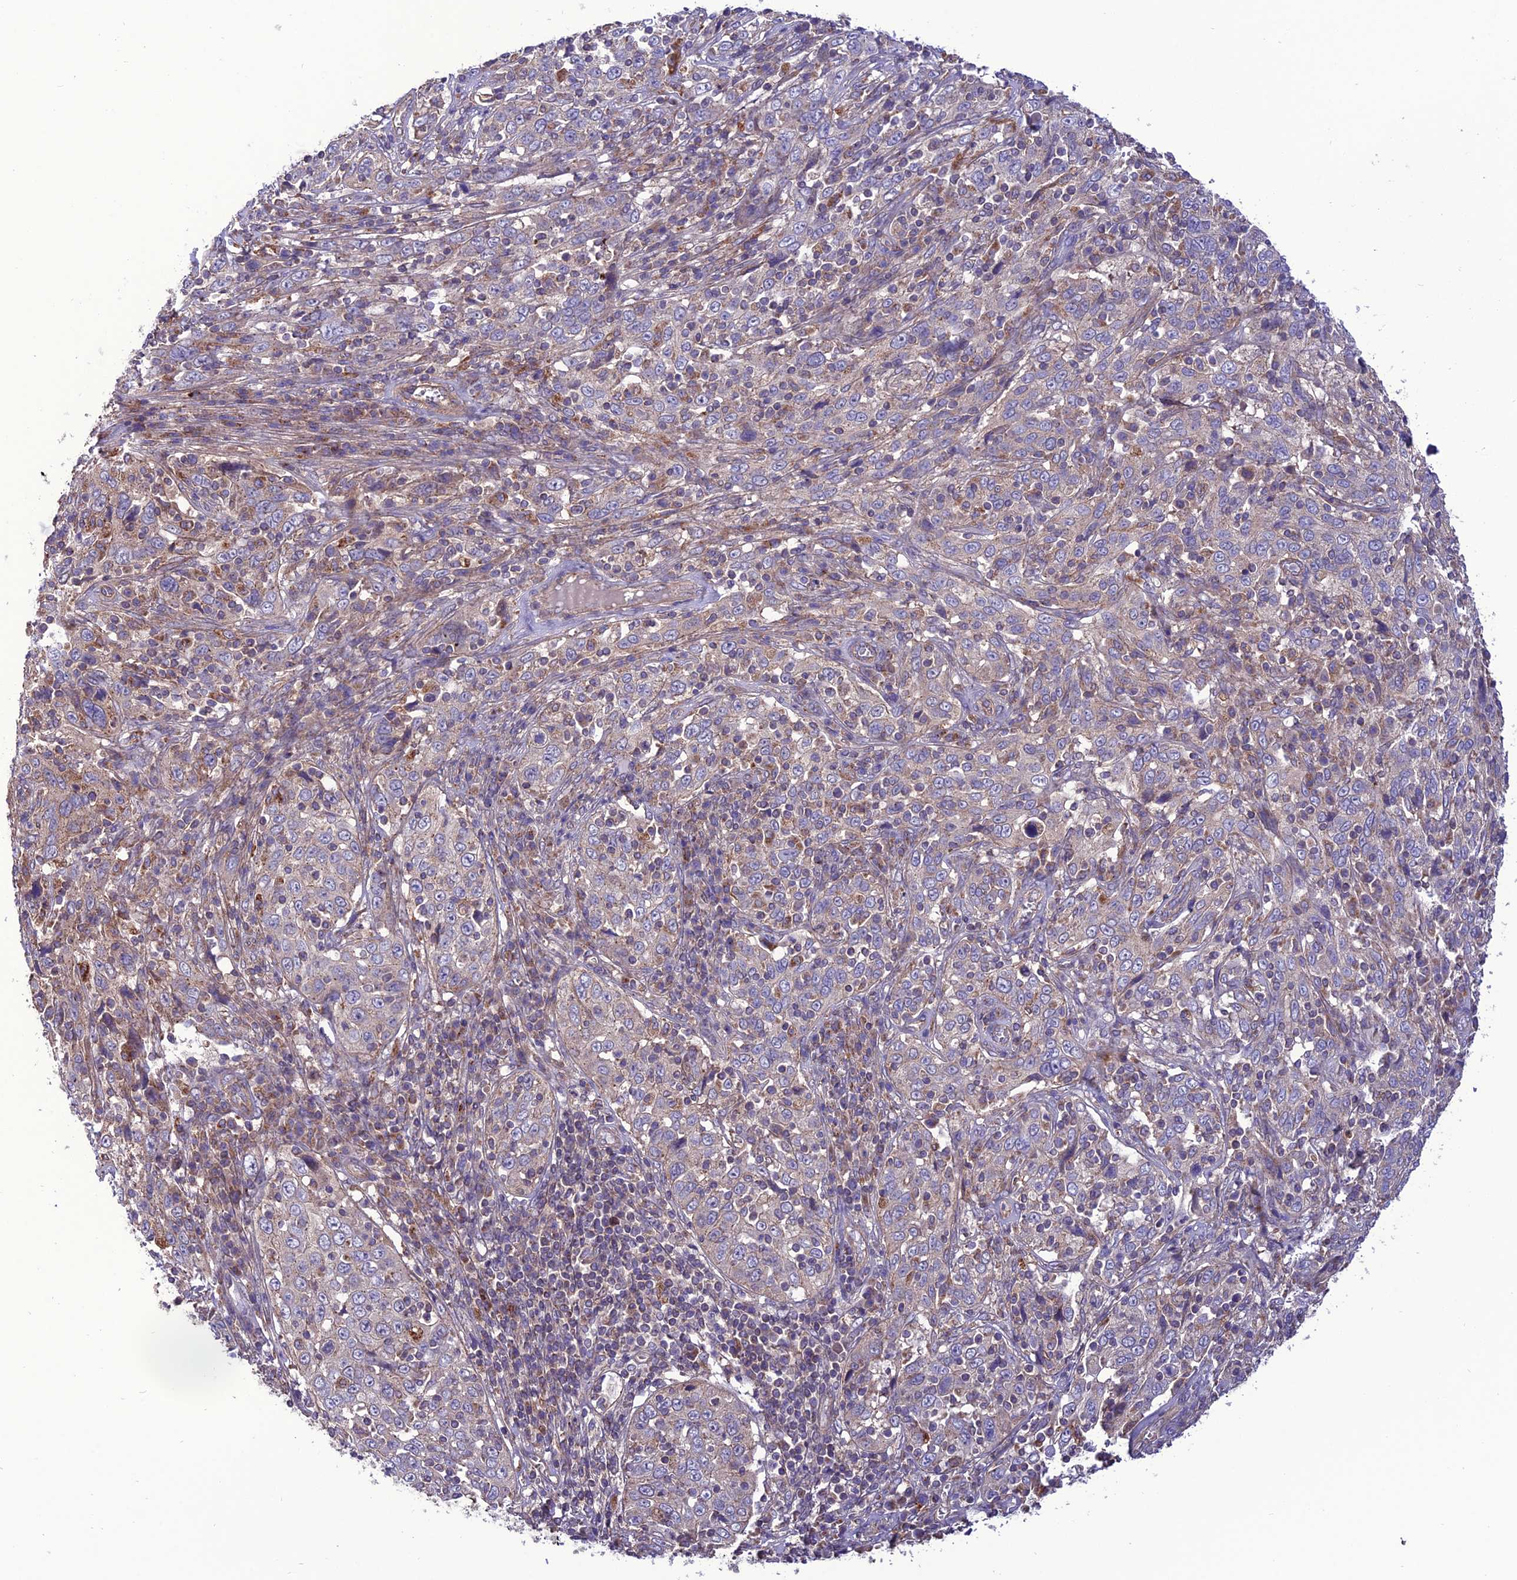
{"staining": {"intensity": "negative", "quantity": "none", "location": "none"}, "tissue": "cervical cancer", "cell_type": "Tumor cells", "image_type": "cancer", "snomed": [{"axis": "morphology", "description": "Squamous cell carcinoma, NOS"}, {"axis": "topography", "description": "Cervix"}], "caption": "Tumor cells show no significant staining in cervical cancer.", "gene": "PPIL3", "patient": {"sex": "female", "age": 46}}